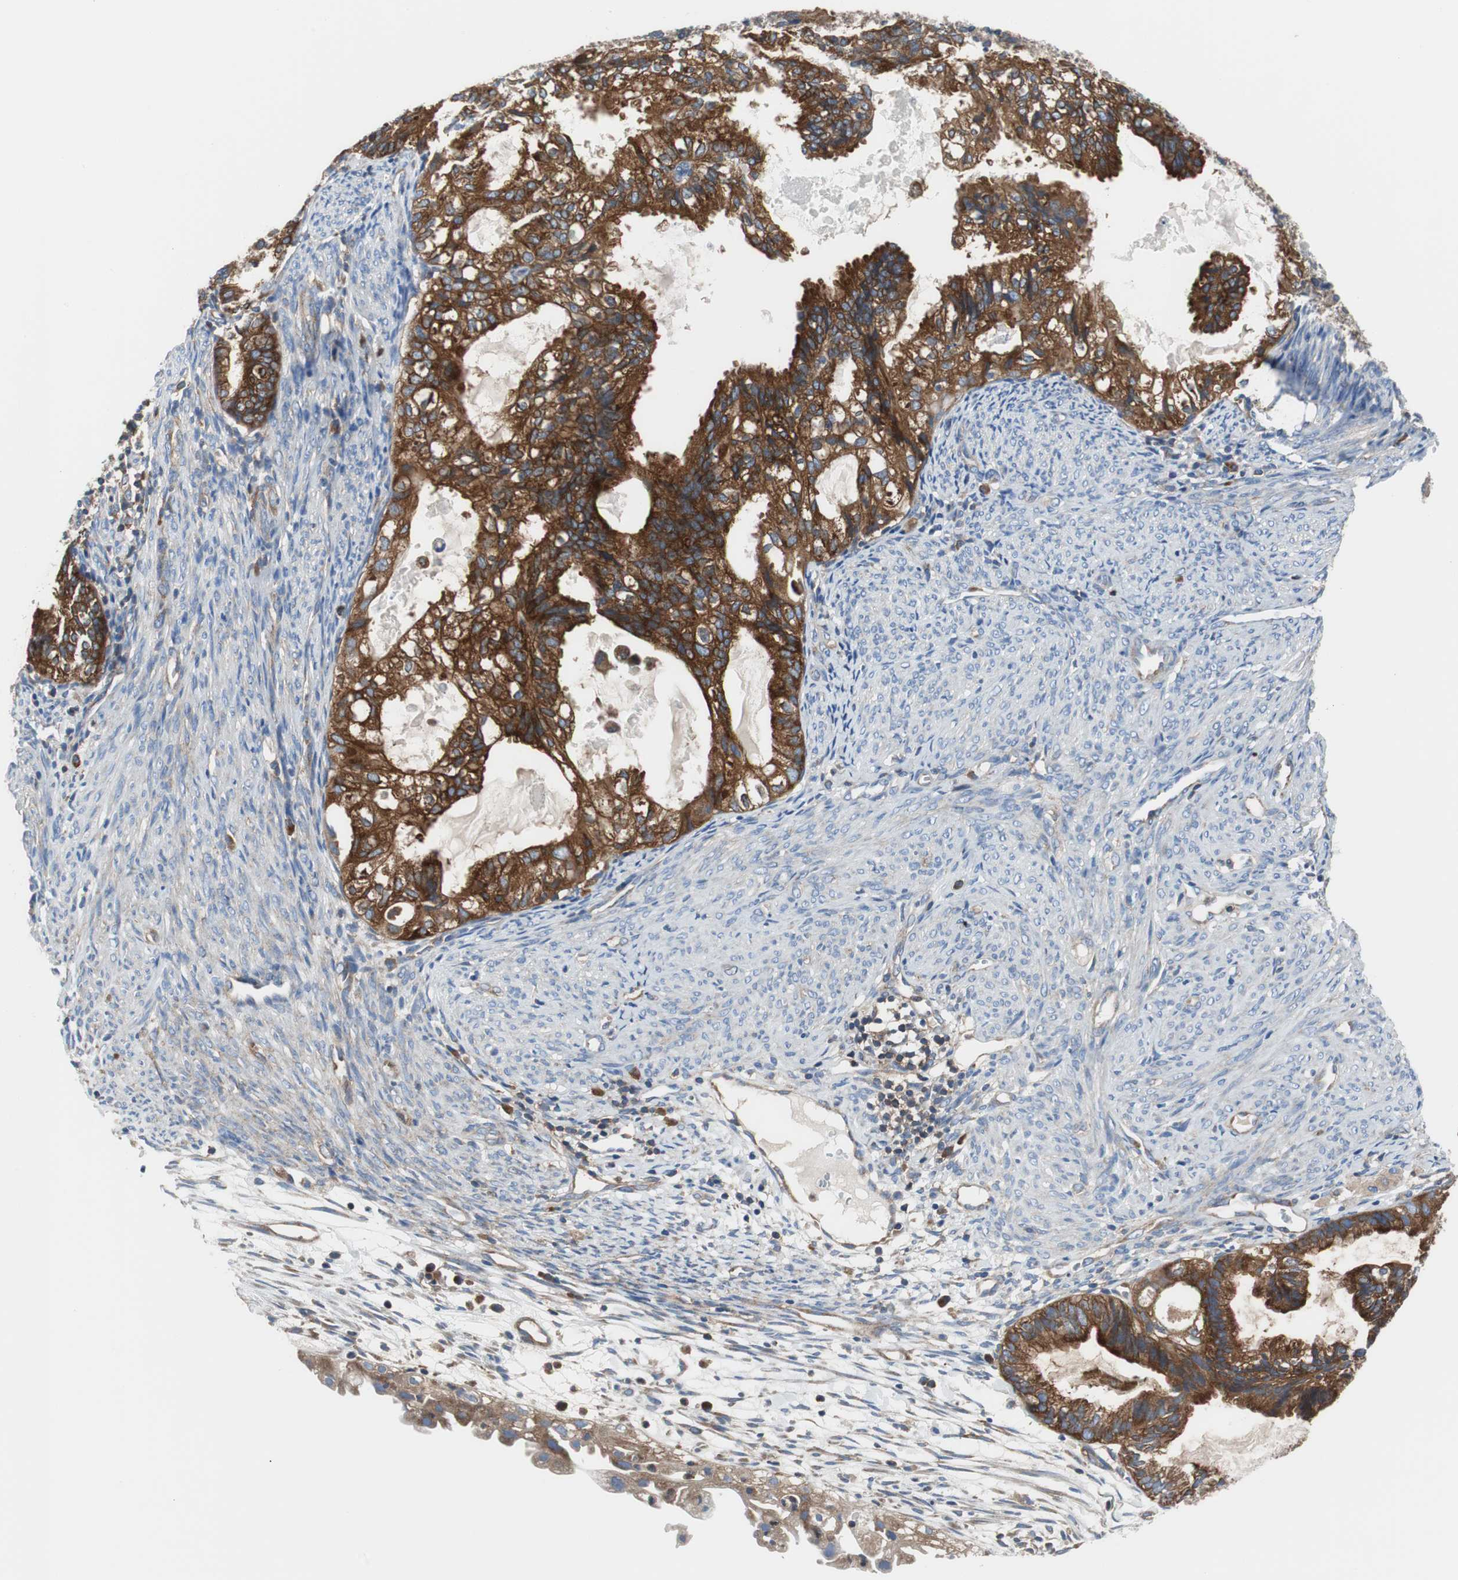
{"staining": {"intensity": "strong", "quantity": ">75%", "location": "cytoplasmic/membranous"}, "tissue": "cervical cancer", "cell_type": "Tumor cells", "image_type": "cancer", "snomed": [{"axis": "morphology", "description": "Normal tissue, NOS"}, {"axis": "morphology", "description": "Adenocarcinoma, NOS"}, {"axis": "topography", "description": "Cervix"}, {"axis": "topography", "description": "Endometrium"}], "caption": "An IHC micrograph of neoplastic tissue is shown. Protein staining in brown highlights strong cytoplasmic/membranous positivity in adenocarcinoma (cervical) within tumor cells. Nuclei are stained in blue.", "gene": "BRAF", "patient": {"sex": "female", "age": 86}}